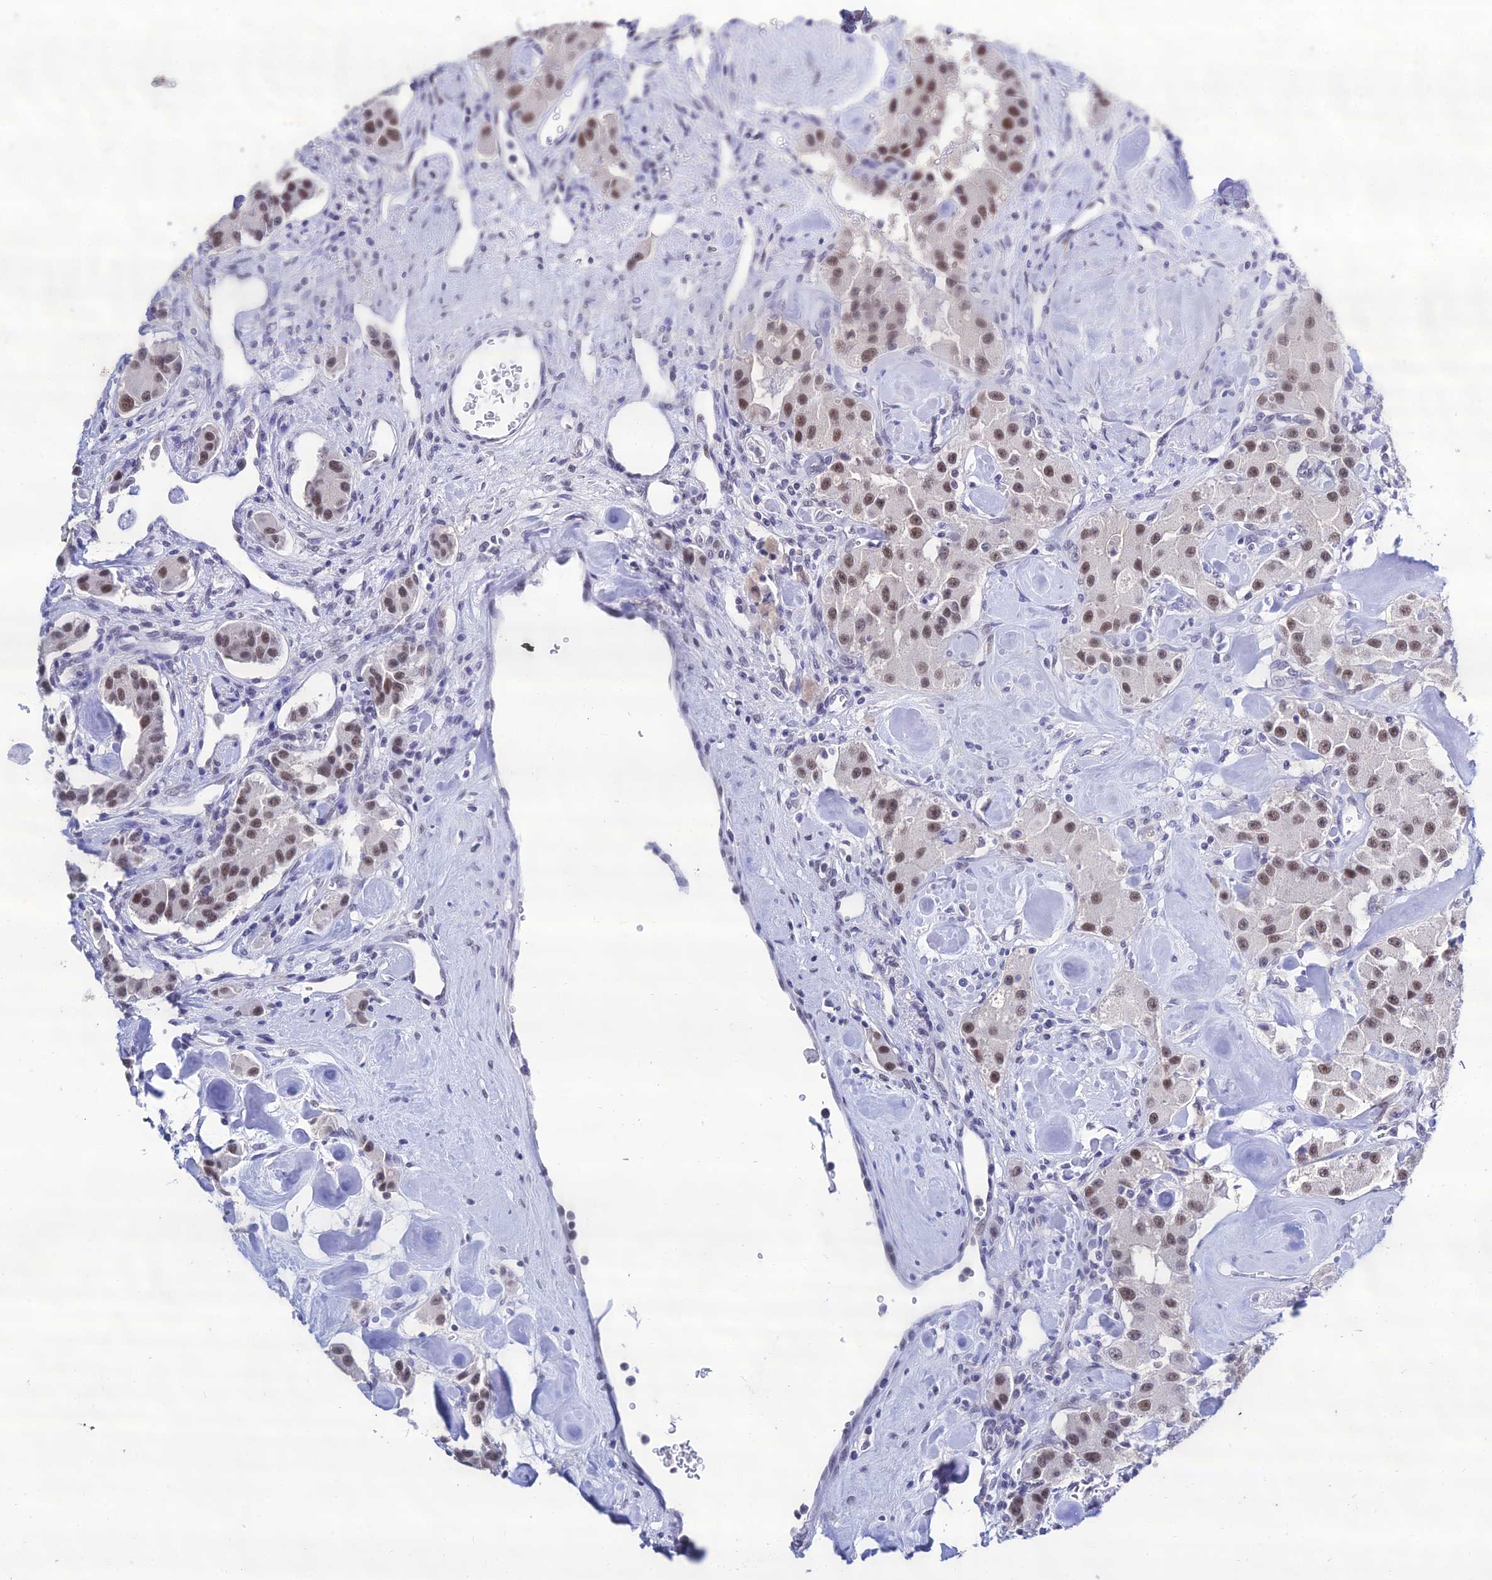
{"staining": {"intensity": "moderate", "quantity": ">75%", "location": "nuclear"}, "tissue": "carcinoid", "cell_type": "Tumor cells", "image_type": "cancer", "snomed": [{"axis": "morphology", "description": "Carcinoid, malignant, NOS"}, {"axis": "topography", "description": "Pancreas"}], "caption": "Protein expression analysis of human carcinoid (malignant) reveals moderate nuclear expression in approximately >75% of tumor cells. (brown staining indicates protein expression, while blue staining denotes nuclei).", "gene": "PPP4R2", "patient": {"sex": "male", "age": 41}}